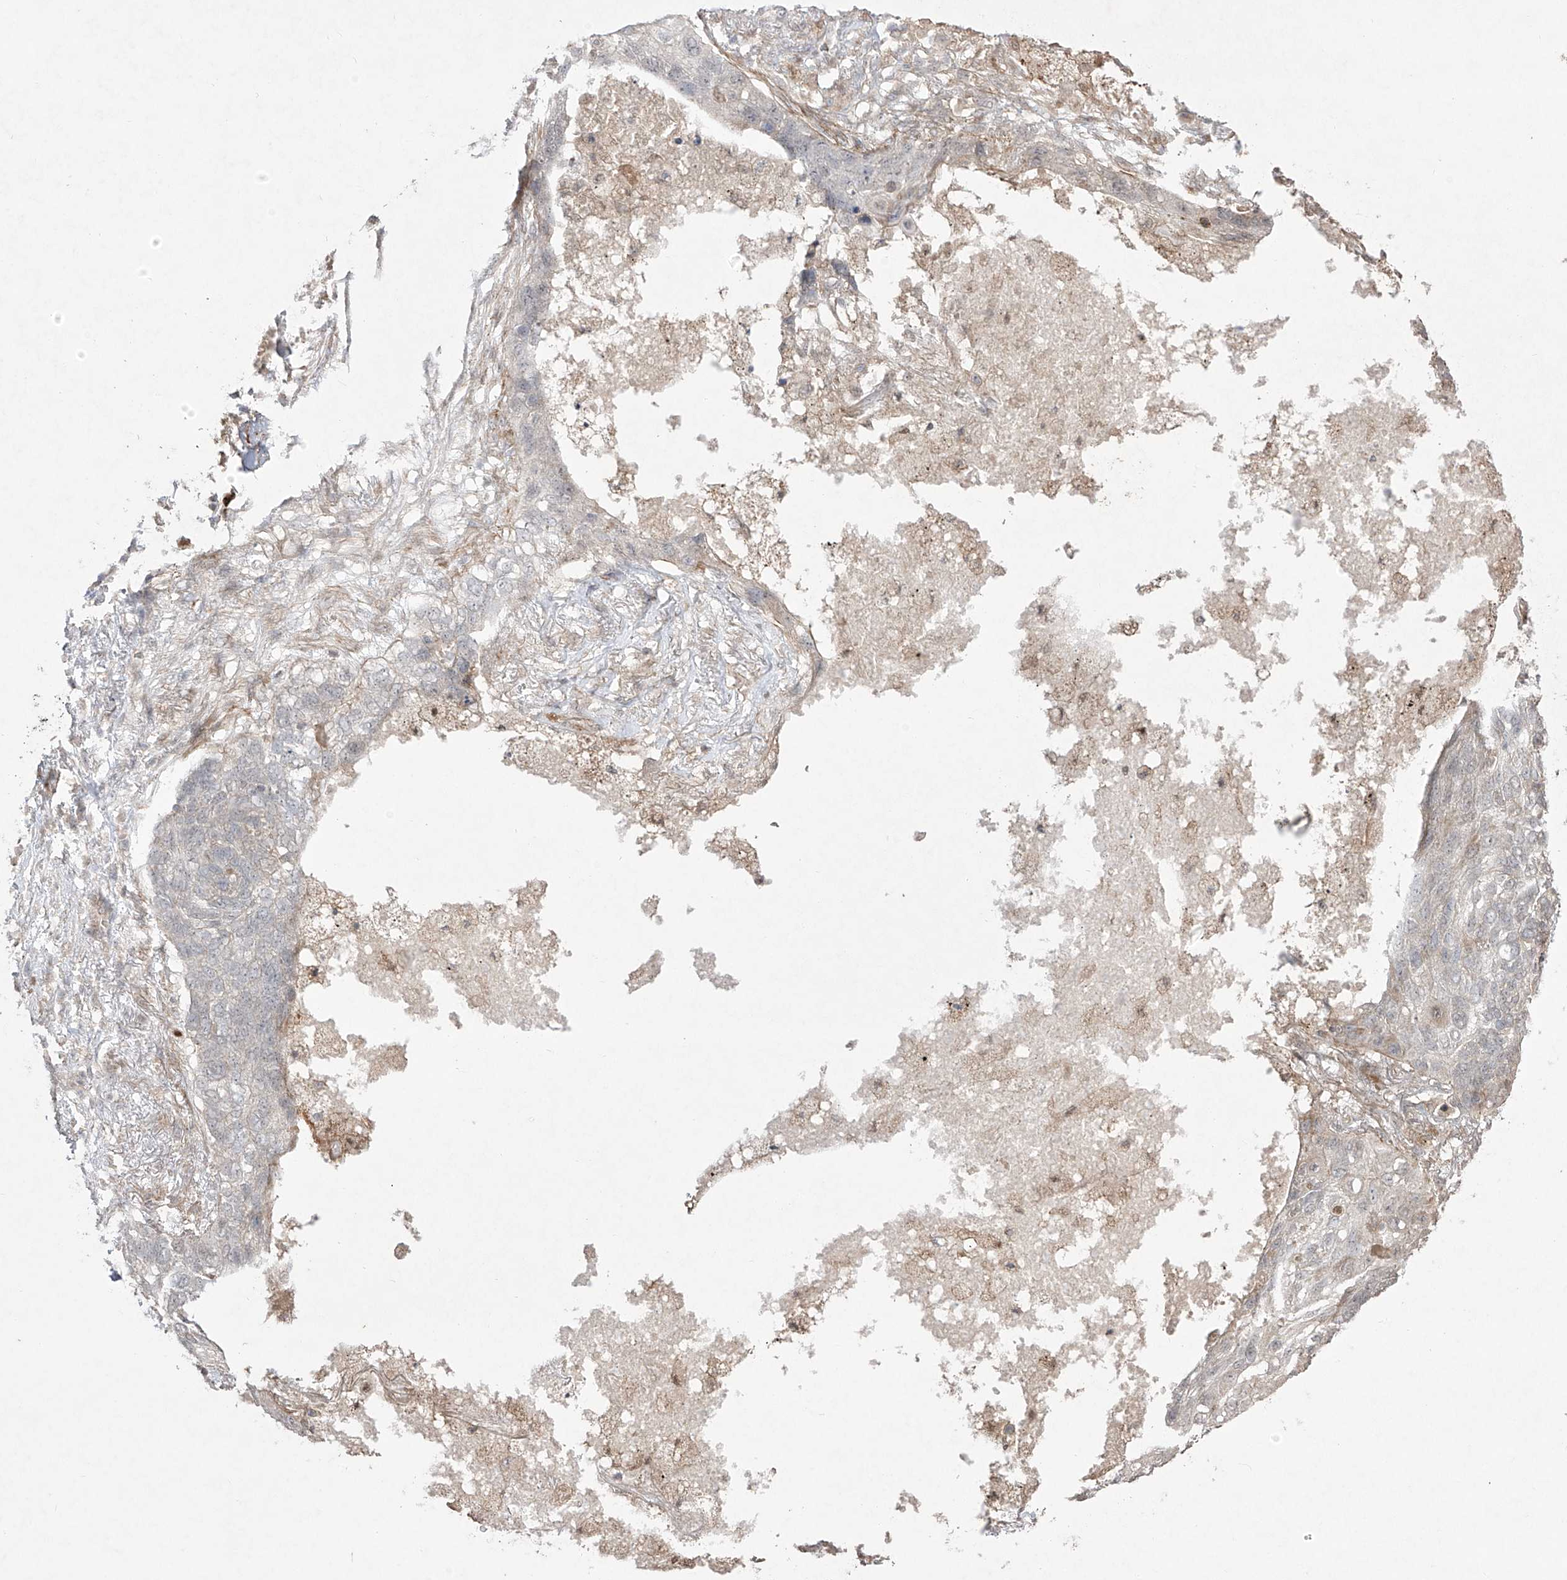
{"staining": {"intensity": "negative", "quantity": "none", "location": "none"}, "tissue": "lung cancer", "cell_type": "Tumor cells", "image_type": "cancer", "snomed": [{"axis": "morphology", "description": "Squamous cell carcinoma, NOS"}, {"axis": "topography", "description": "Lung"}], "caption": "Tumor cells show no significant protein staining in lung cancer (squamous cell carcinoma).", "gene": "KDM1B", "patient": {"sex": "female", "age": 63}}